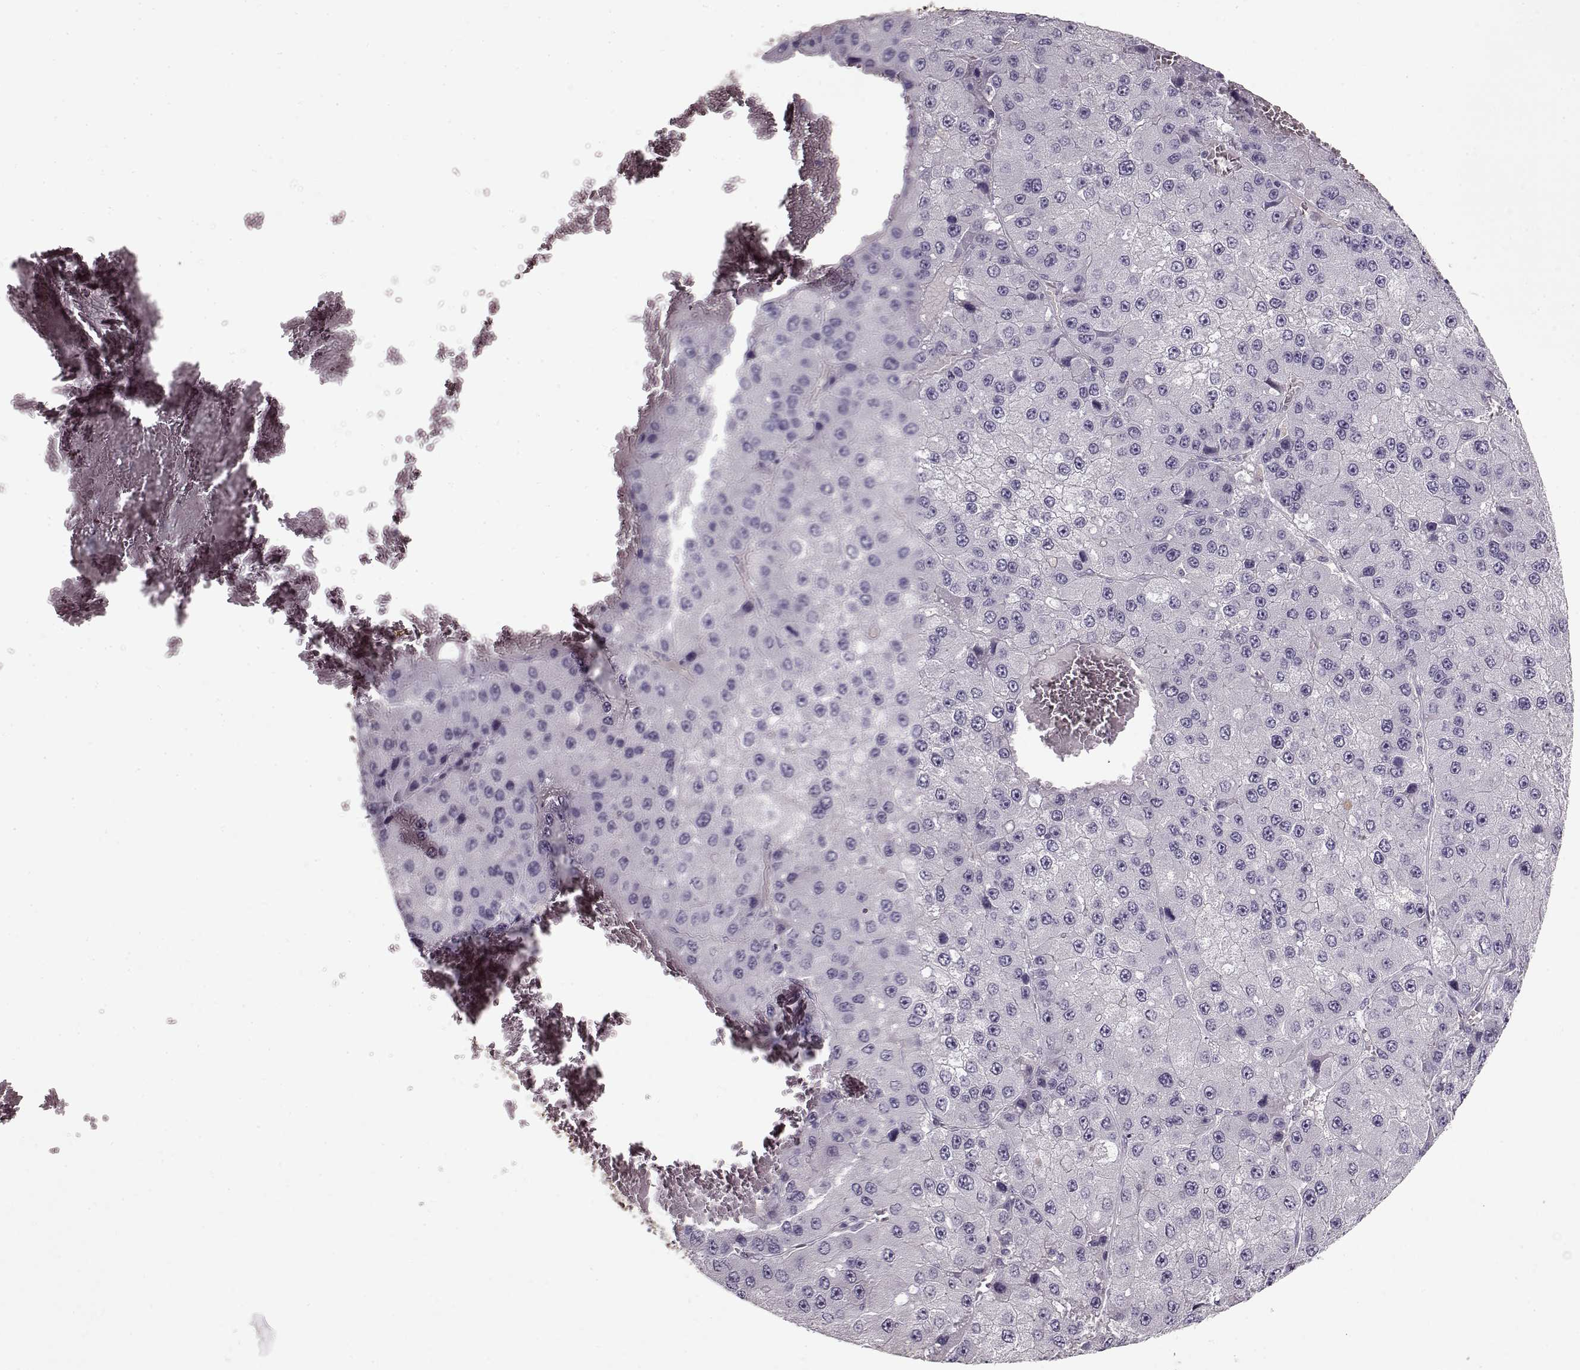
{"staining": {"intensity": "negative", "quantity": "none", "location": "none"}, "tissue": "liver cancer", "cell_type": "Tumor cells", "image_type": "cancer", "snomed": [{"axis": "morphology", "description": "Carcinoma, Hepatocellular, NOS"}, {"axis": "topography", "description": "Liver"}], "caption": "The micrograph displays no staining of tumor cells in hepatocellular carcinoma (liver).", "gene": "LUM", "patient": {"sex": "female", "age": 73}}